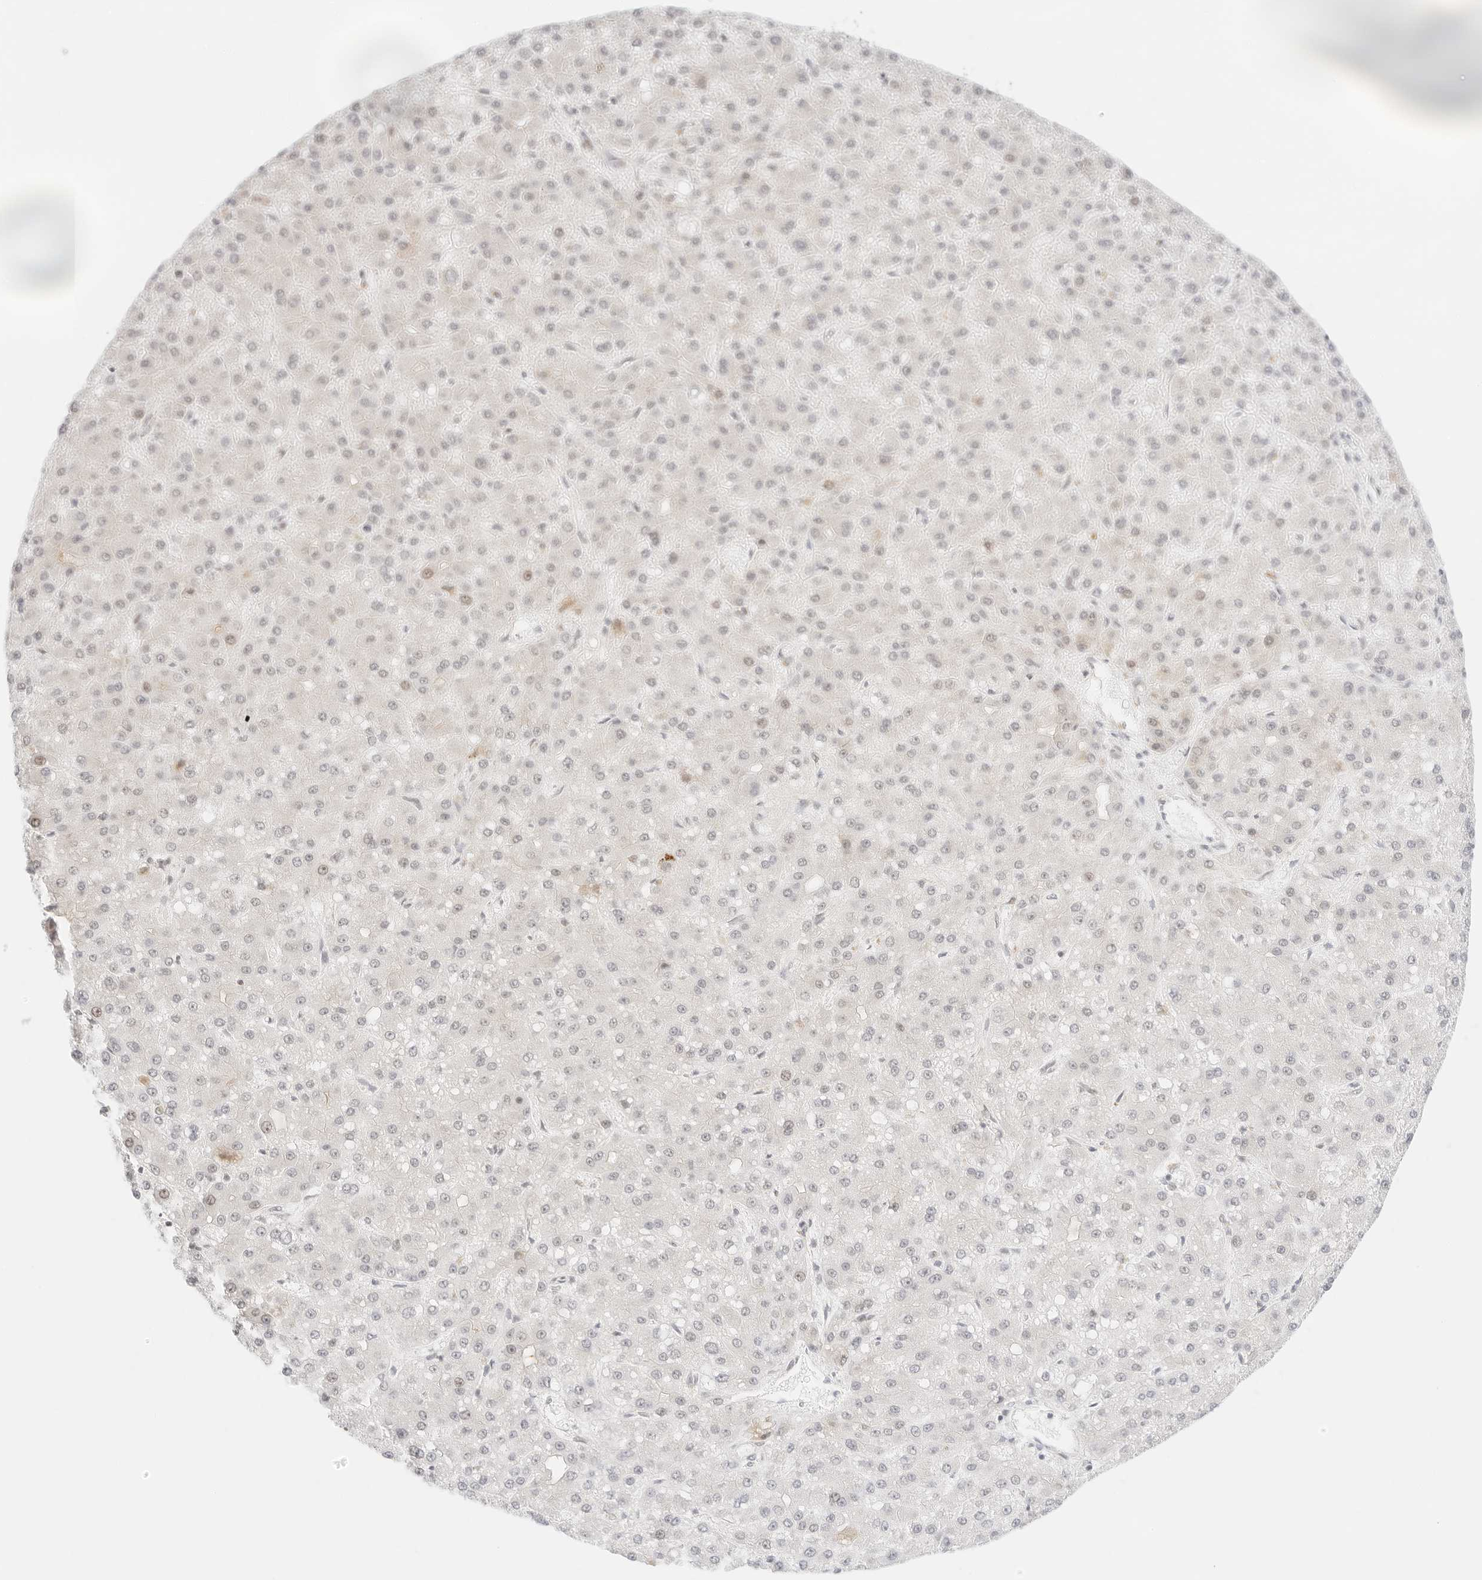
{"staining": {"intensity": "negative", "quantity": "none", "location": "none"}, "tissue": "liver cancer", "cell_type": "Tumor cells", "image_type": "cancer", "snomed": [{"axis": "morphology", "description": "Carcinoma, Hepatocellular, NOS"}, {"axis": "topography", "description": "Liver"}], "caption": "Tumor cells are negative for protein expression in human liver cancer. (DAB (3,3'-diaminobenzidine) immunohistochemistry (IHC), high magnification).", "gene": "GNAS", "patient": {"sex": "male", "age": 67}}